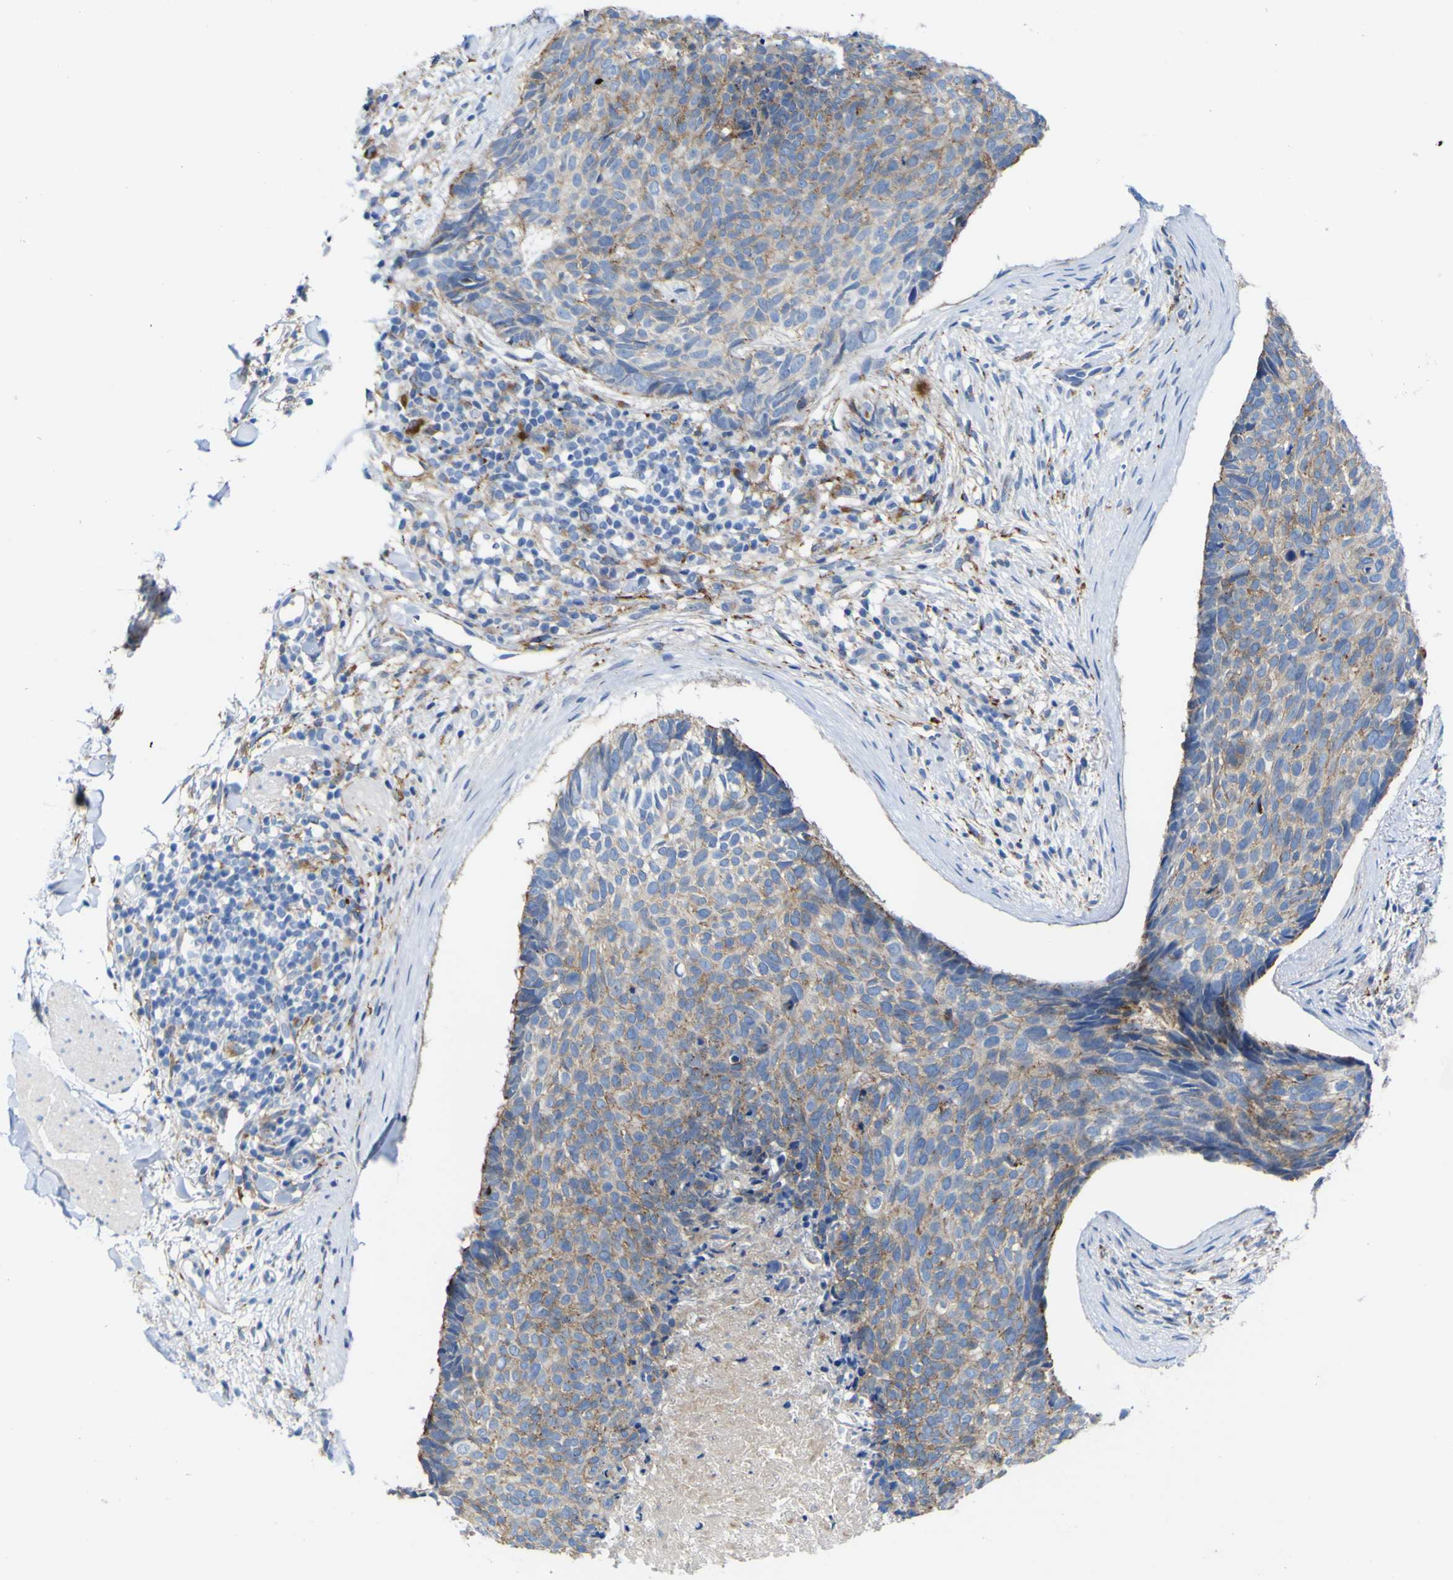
{"staining": {"intensity": "moderate", "quantity": ">75%", "location": "cytoplasmic/membranous"}, "tissue": "skin cancer", "cell_type": "Tumor cells", "image_type": "cancer", "snomed": [{"axis": "morphology", "description": "Normal tissue, NOS"}, {"axis": "morphology", "description": "Basal cell carcinoma"}, {"axis": "topography", "description": "Skin"}], "caption": "An image of skin cancer (basal cell carcinoma) stained for a protein shows moderate cytoplasmic/membranous brown staining in tumor cells.", "gene": "PTPRF", "patient": {"sex": "female", "age": 56}}